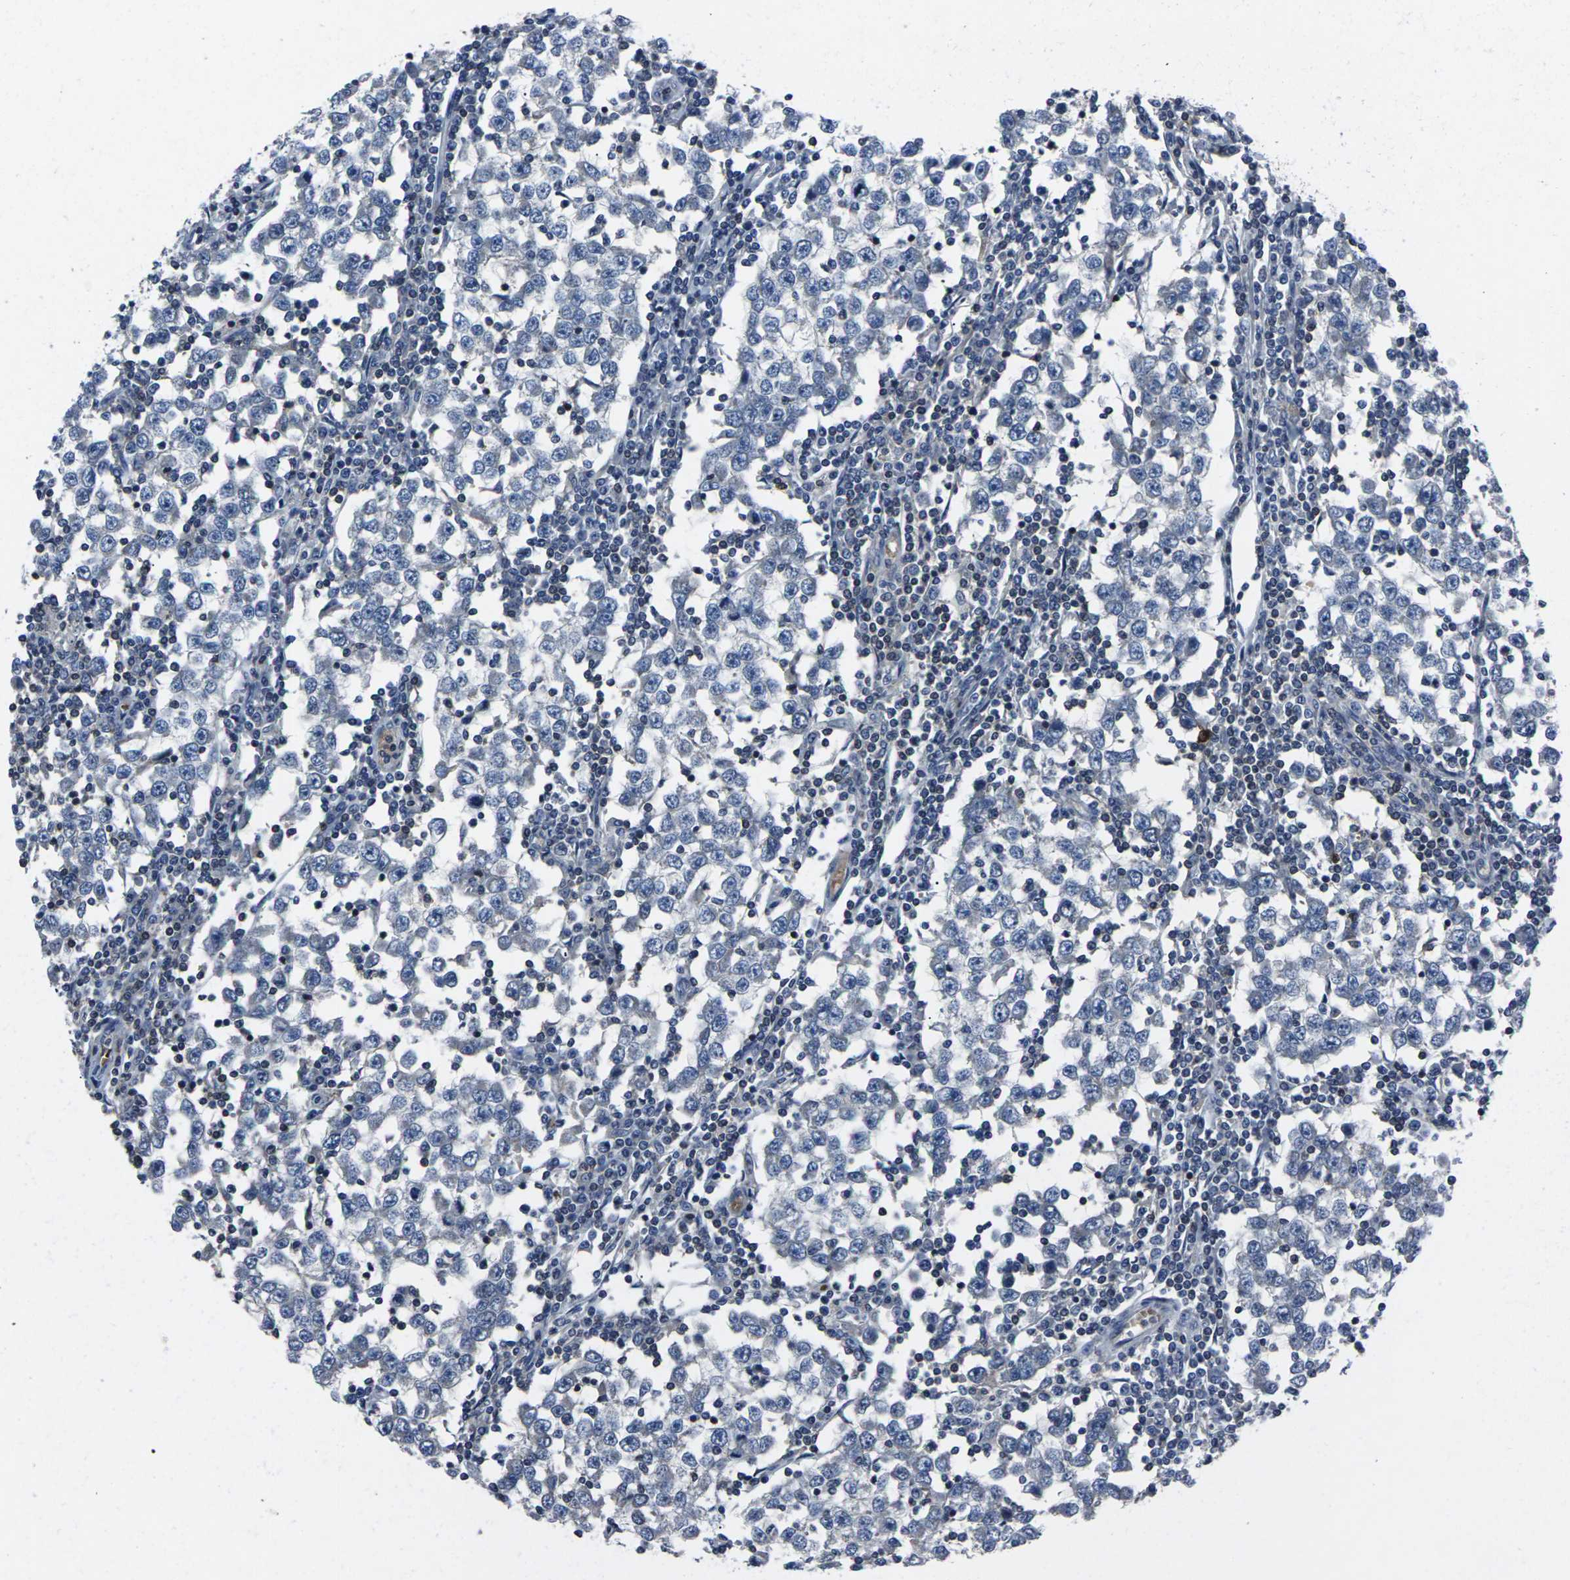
{"staining": {"intensity": "negative", "quantity": "none", "location": "none"}, "tissue": "testis cancer", "cell_type": "Tumor cells", "image_type": "cancer", "snomed": [{"axis": "morphology", "description": "Seminoma, NOS"}, {"axis": "topography", "description": "Testis"}], "caption": "Immunohistochemical staining of human testis cancer (seminoma) reveals no significant staining in tumor cells.", "gene": "STAT4", "patient": {"sex": "male", "age": 65}}